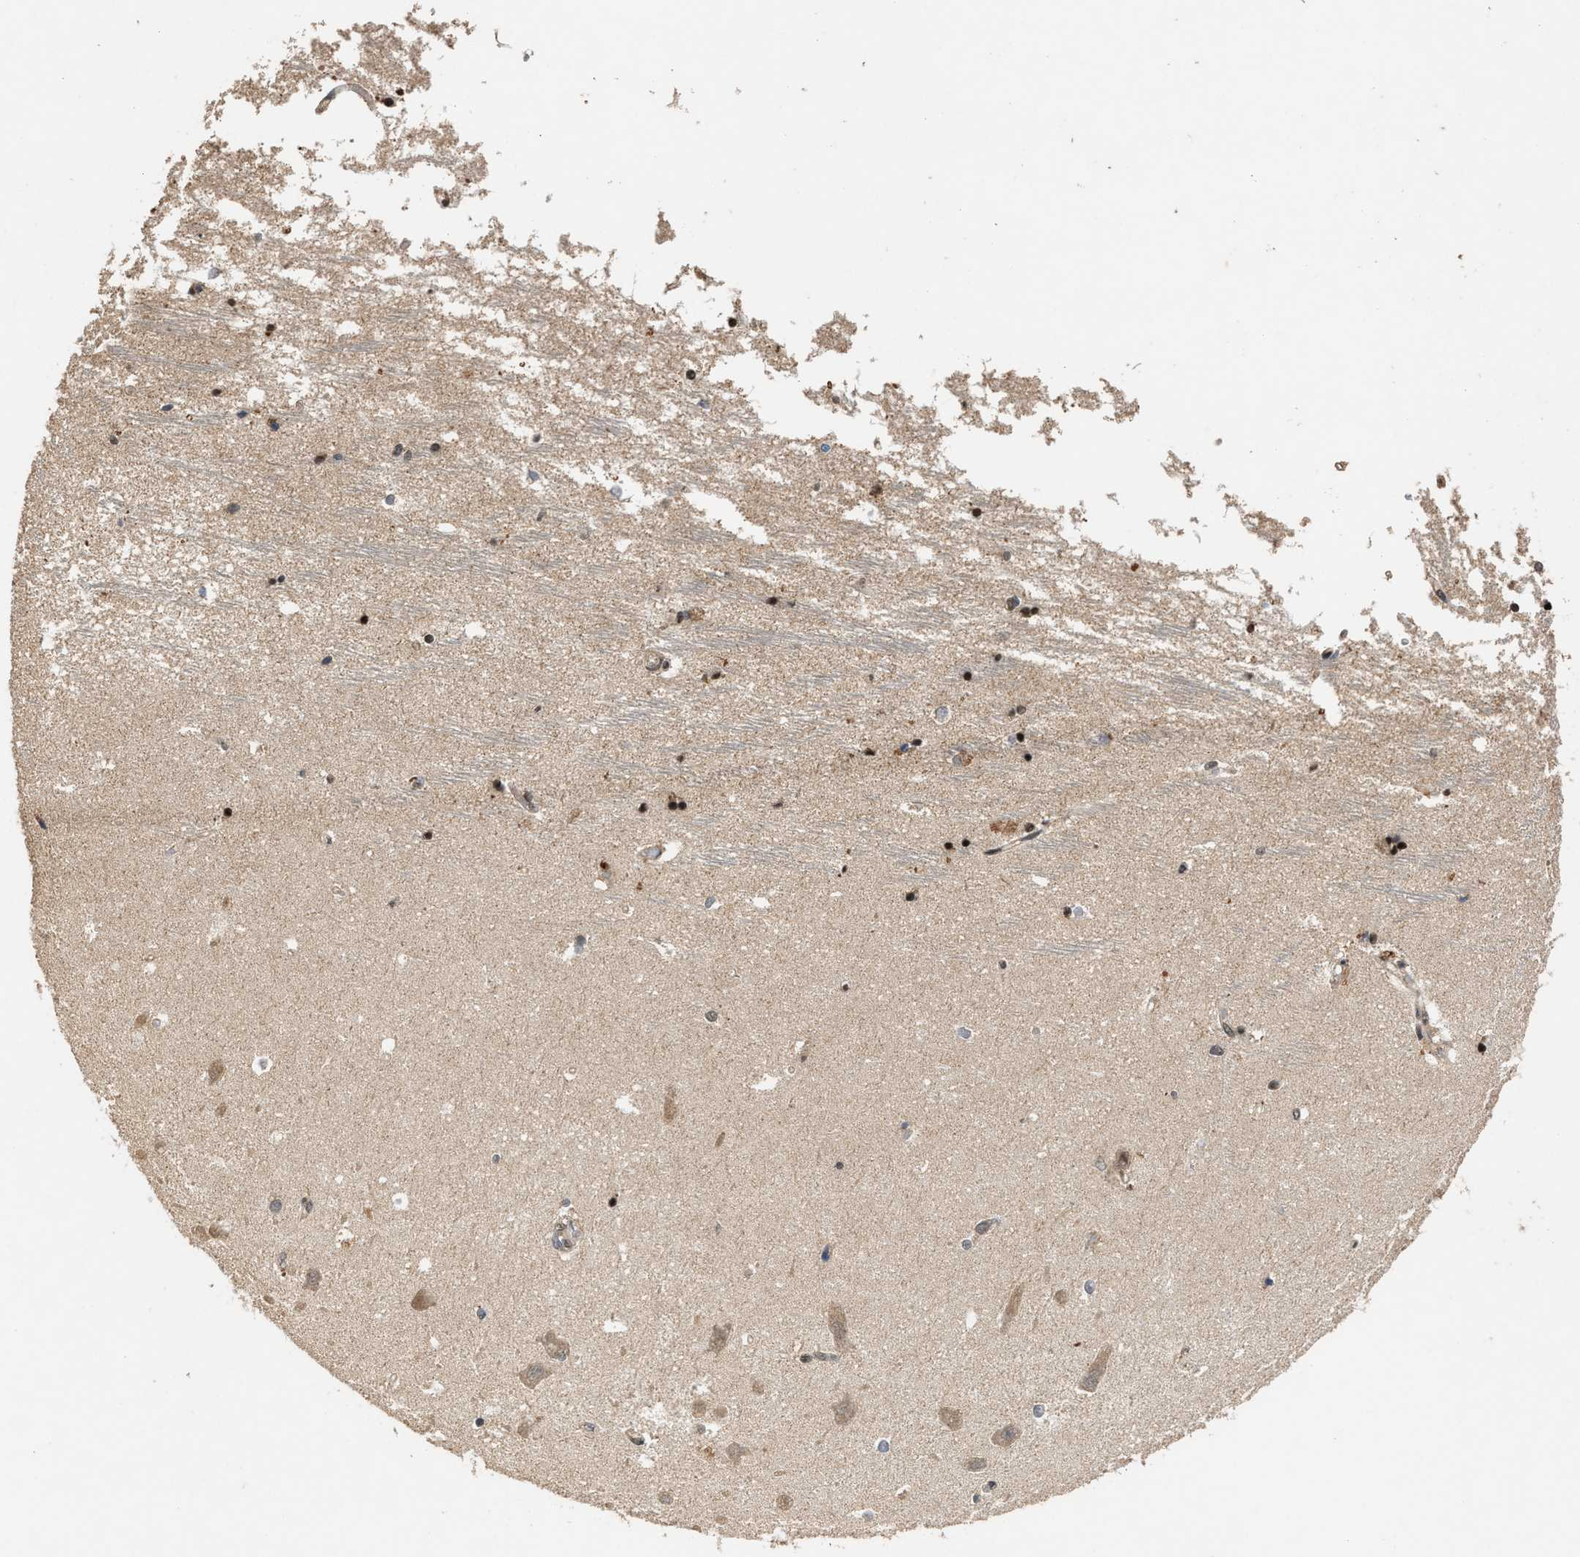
{"staining": {"intensity": "moderate", "quantity": ">75%", "location": "nuclear"}, "tissue": "hippocampus", "cell_type": "Glial cells", "image_type": "normal", "snomed": [{"axis": "morphology", "description": "Normal tissue, NOS"}, {"axis": "topography", "description": "Hippocampus"}], "caption": "Protein expression analysis of normal hippocampus demonstrates moderate nuclear staining in approximately >75% of glial cells. The staining is performed using DAB brown chromogen to label protein expression. The nuclei are counter-stained blue using hematoxylin.", "gene": "RUSC2", "patient": {"sex": "male", "age": 45}}